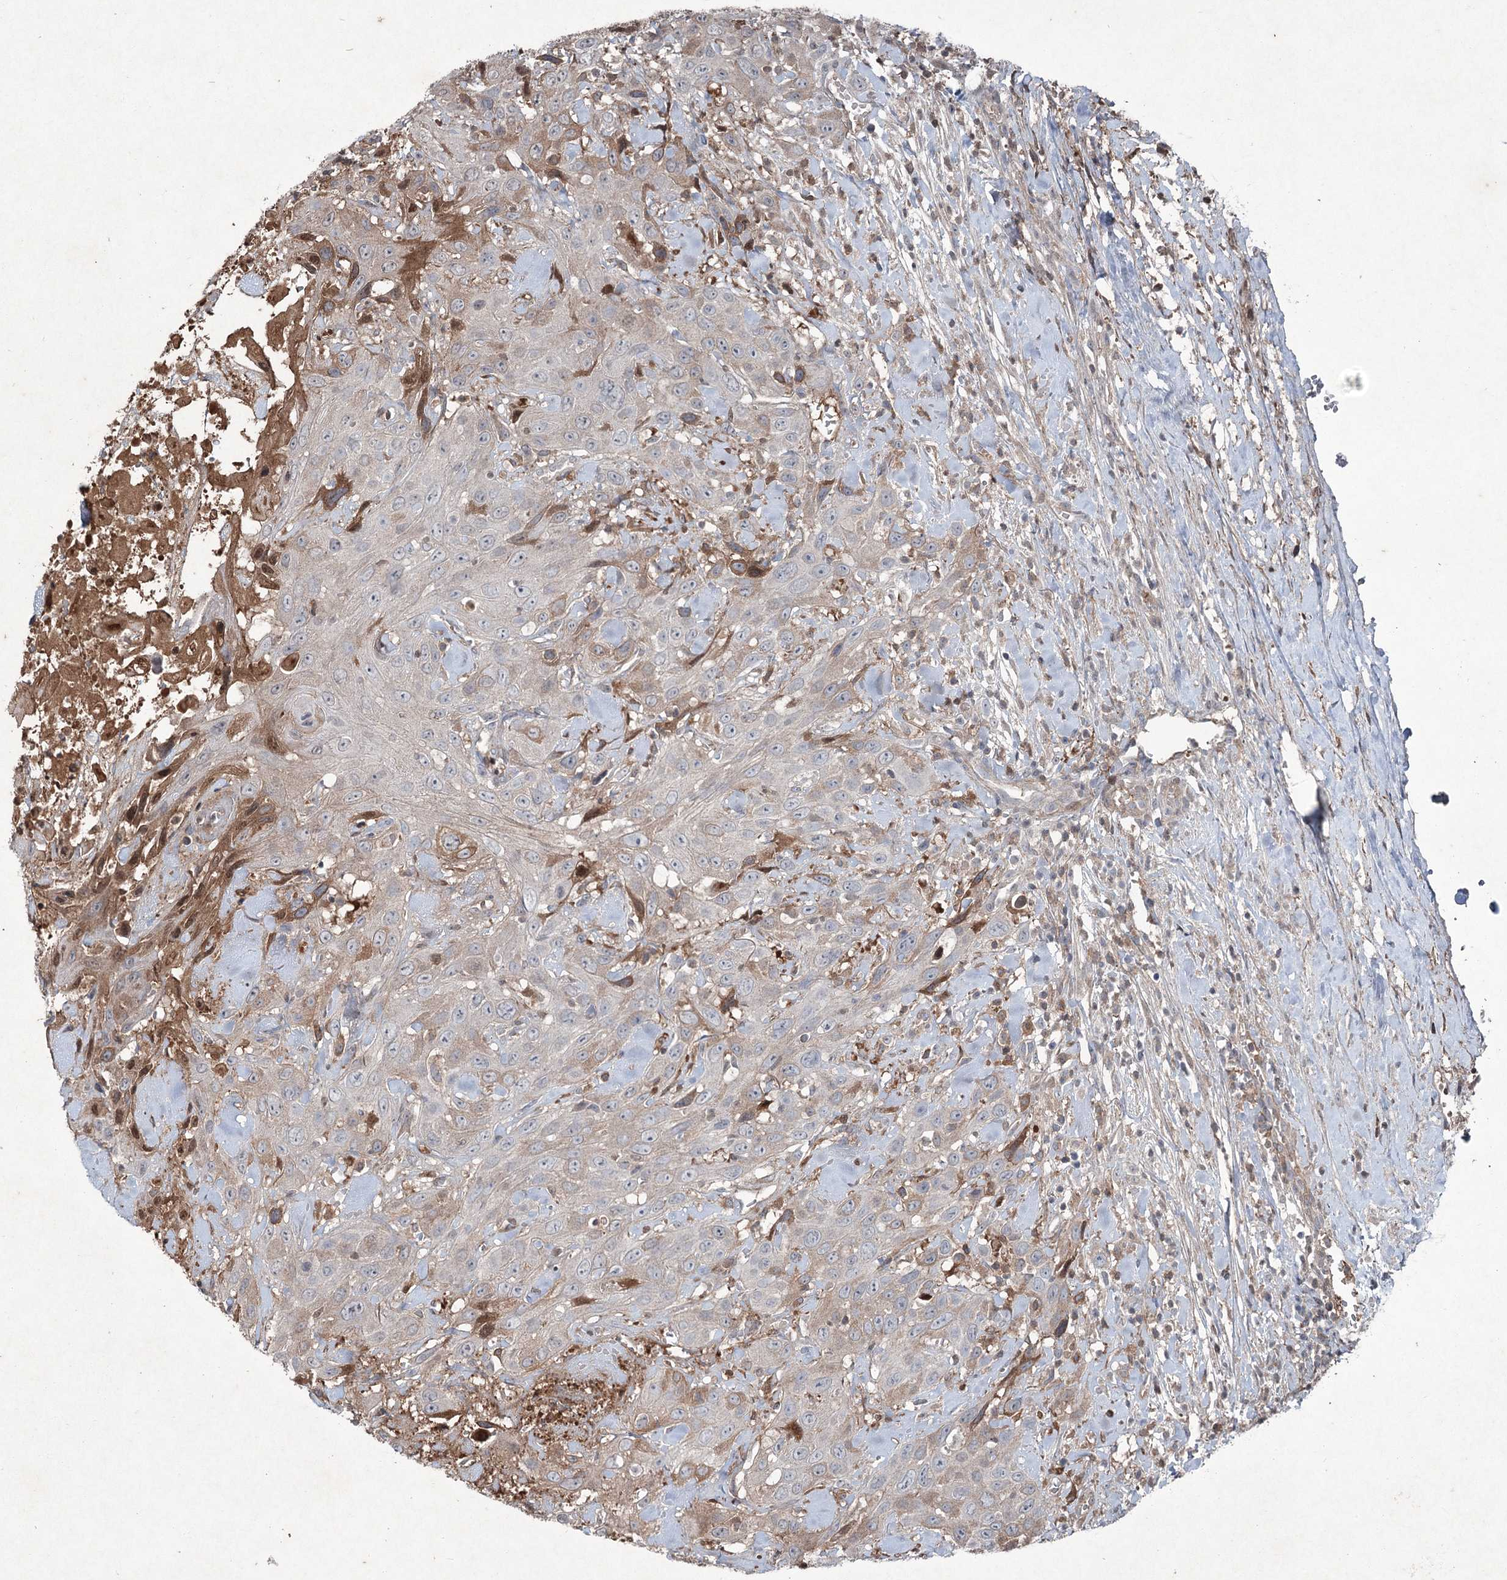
{"staining": {"intensity": "moderate", "quantity": "<25%", "location": "cytoplasmic/membranous"}, "tissue": "head and neck cancer", "cell_type": "Tumor cells", "image_type": "cancer", "snomed": [{"axis": "morphology", "description": "Squamous cell carcinoma, NOS"}, {"axis": "topography", "description": "Head-Neck"}], "caption": "Head and neck squamous cell carcinoma stained with a protein marker displays moderate staining in tumor cells.", "gene": "PGLYRP2", "patient": {"sex": "male", "age": 81}}